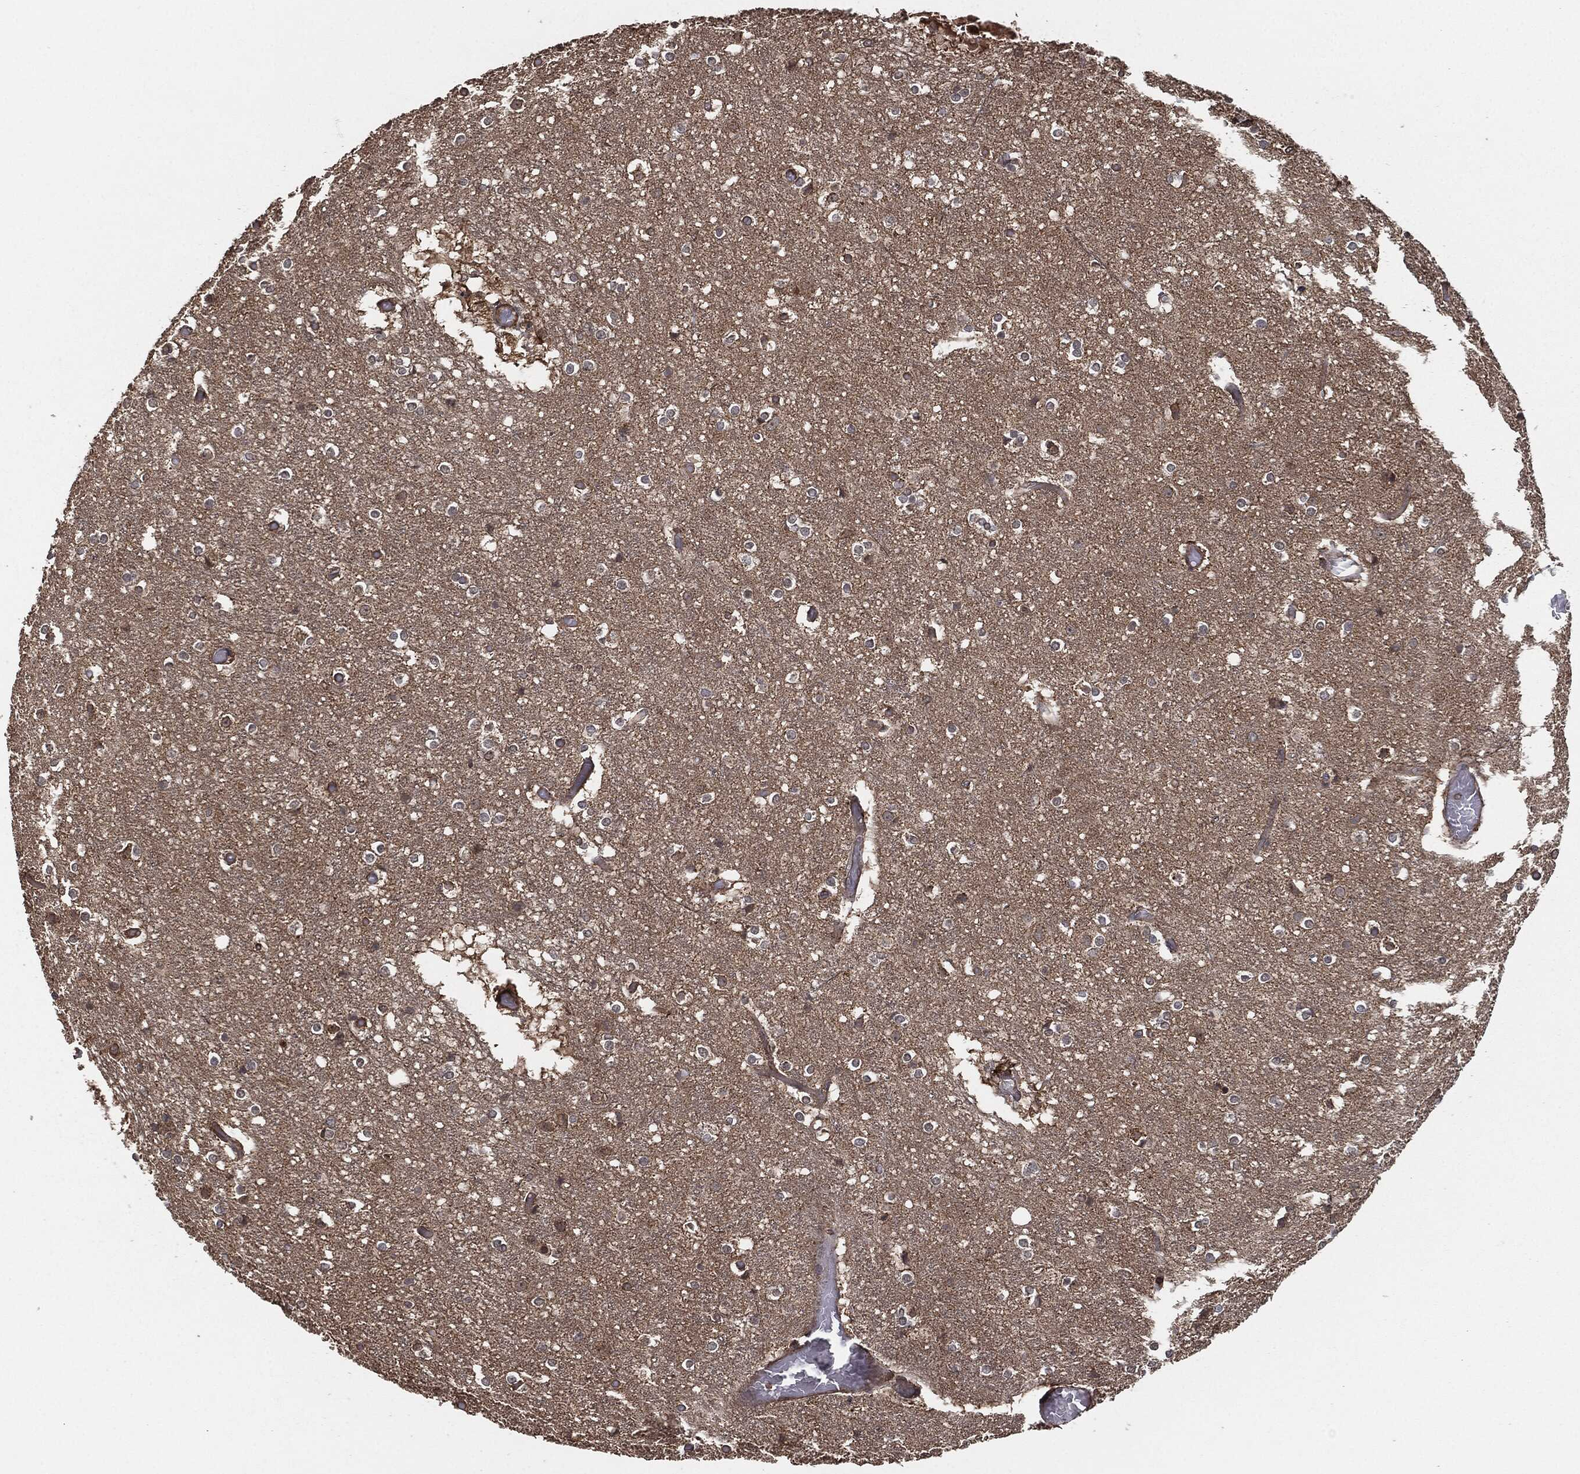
{"staining": {"intensity": "negative", "quantity": "none", "location": "none"}, "tissue": "cerebral cortex", "cell_type": "Endothelial cells", "image_type": "normal", "snomed": [{"axis": "morphology", "description": "Normal tissue, NOS"}, {"axis": "topography", "description": "Cerebral cortex"}], "caption": "The micrograph shows no staining of endothelial cells in unremarkable cerebral cortex. The staining is performed using DAB brown chromogen with nuclei counter-stained in using hematoxylin.", "gene": "ERBIN", "patient": {"sex": "female", "age": 52}}